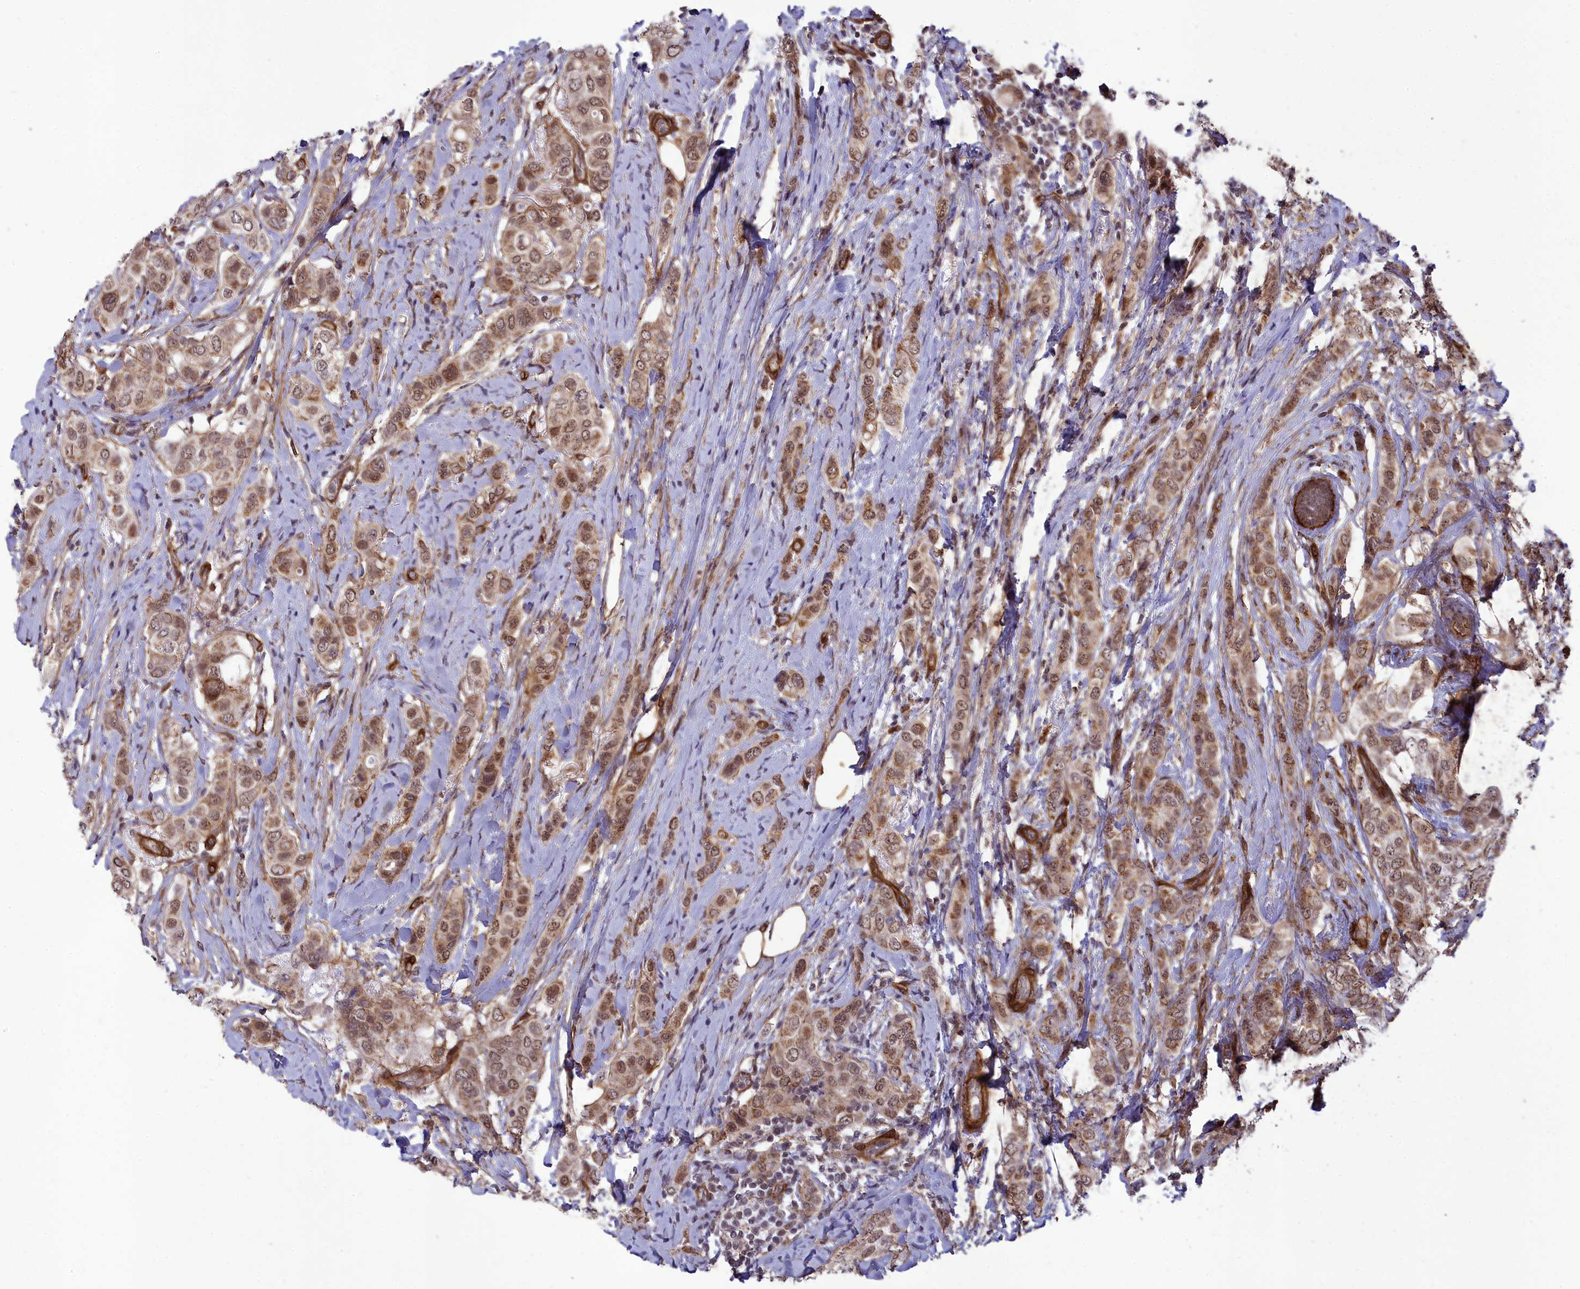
{"staining": {"intensity": "moderate", "quantity": ">75%", "location": "cytoplasmic/membranous,nuclear"}, "tissue": "breast cancer", "cell_type": "Tumor cells", "image_type": "cancer", "snomed": [{"axis": "morphology", "description": "Lobular carcinoma"}, {"axis": "topography", "description": "Breast"}], "caption": "Breast cancer stained for a protein (brown) demonstrates moderate cytoplasmic/membranous and nuclear positive staining in approximately >75% of tumor cells.", "gene": "TNS1", "patient": {"sex": "female", "age": 51}}